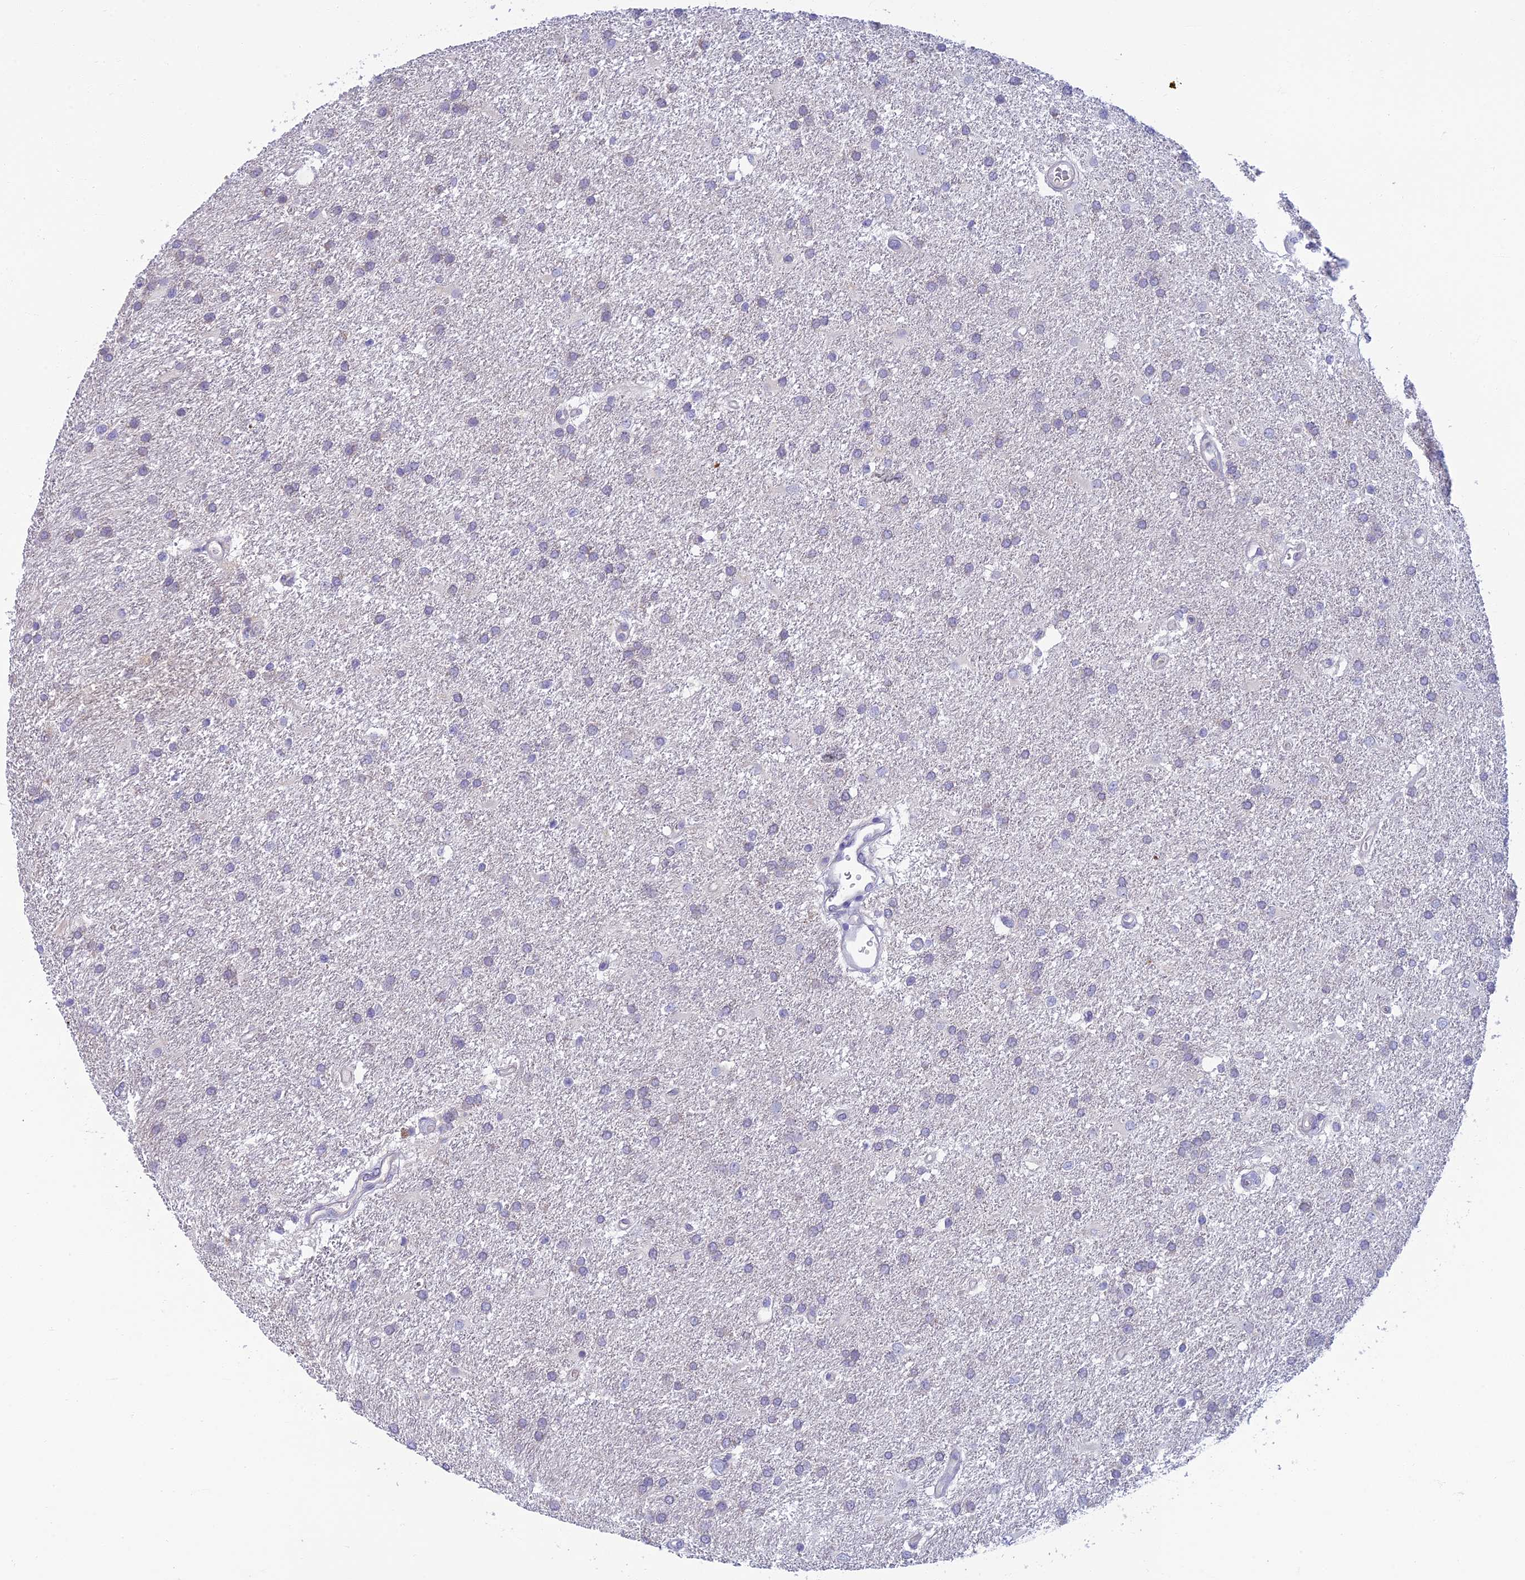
{"staining": {"intensity": "negative", "quantity": "none", "location": "none"}, "tissue": "glioma", "cell_type": "Tumor cells", "image_type": "cancer", "snomed": [{"axis": "morphology", "description": "Glioma, malignant, Low grade"}, {"axis": "topography", "description": "Brain"}], "caption": "Tumor cells are negative for protein expression in human glioma.", "gene": "SLC25A41", "patient": {"sex": "male", "age": 66}}